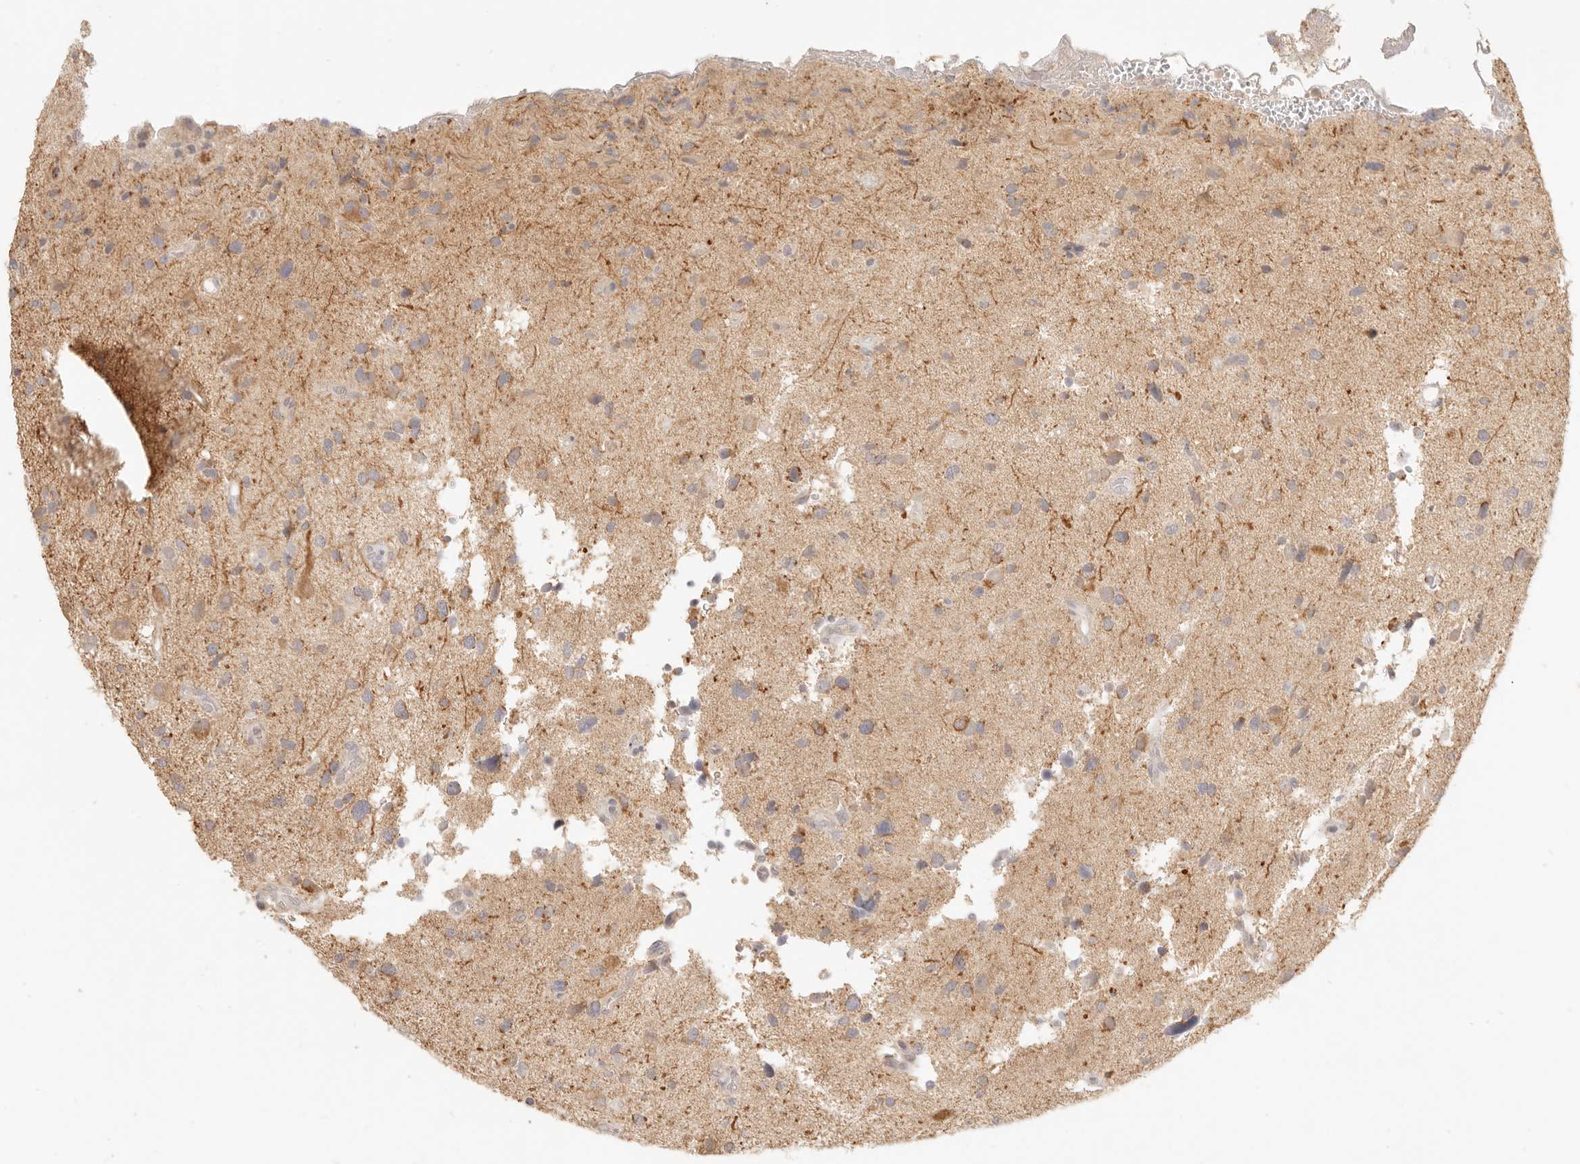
{"staining": {"intensity": "moderate", "quantity": "<25%", "location": "cytoplasmic/membranous"}, "tissue": "glioma", "cell_type": "Tumor cells", "image_type": "cancer", "snomed": [{"axis": "morphology", "description": "Glioma, malignant, High grade"}, {"axis": "topography", "description": "Brain"}], "caption": "About <25% of tumor cells in glioma show moderate cytoplasmic/membranous protein expression as visualized by brown immunohistochemical staining.", "gene": "CPLANE2", "patient": {"sex": "male", "age": 33}}